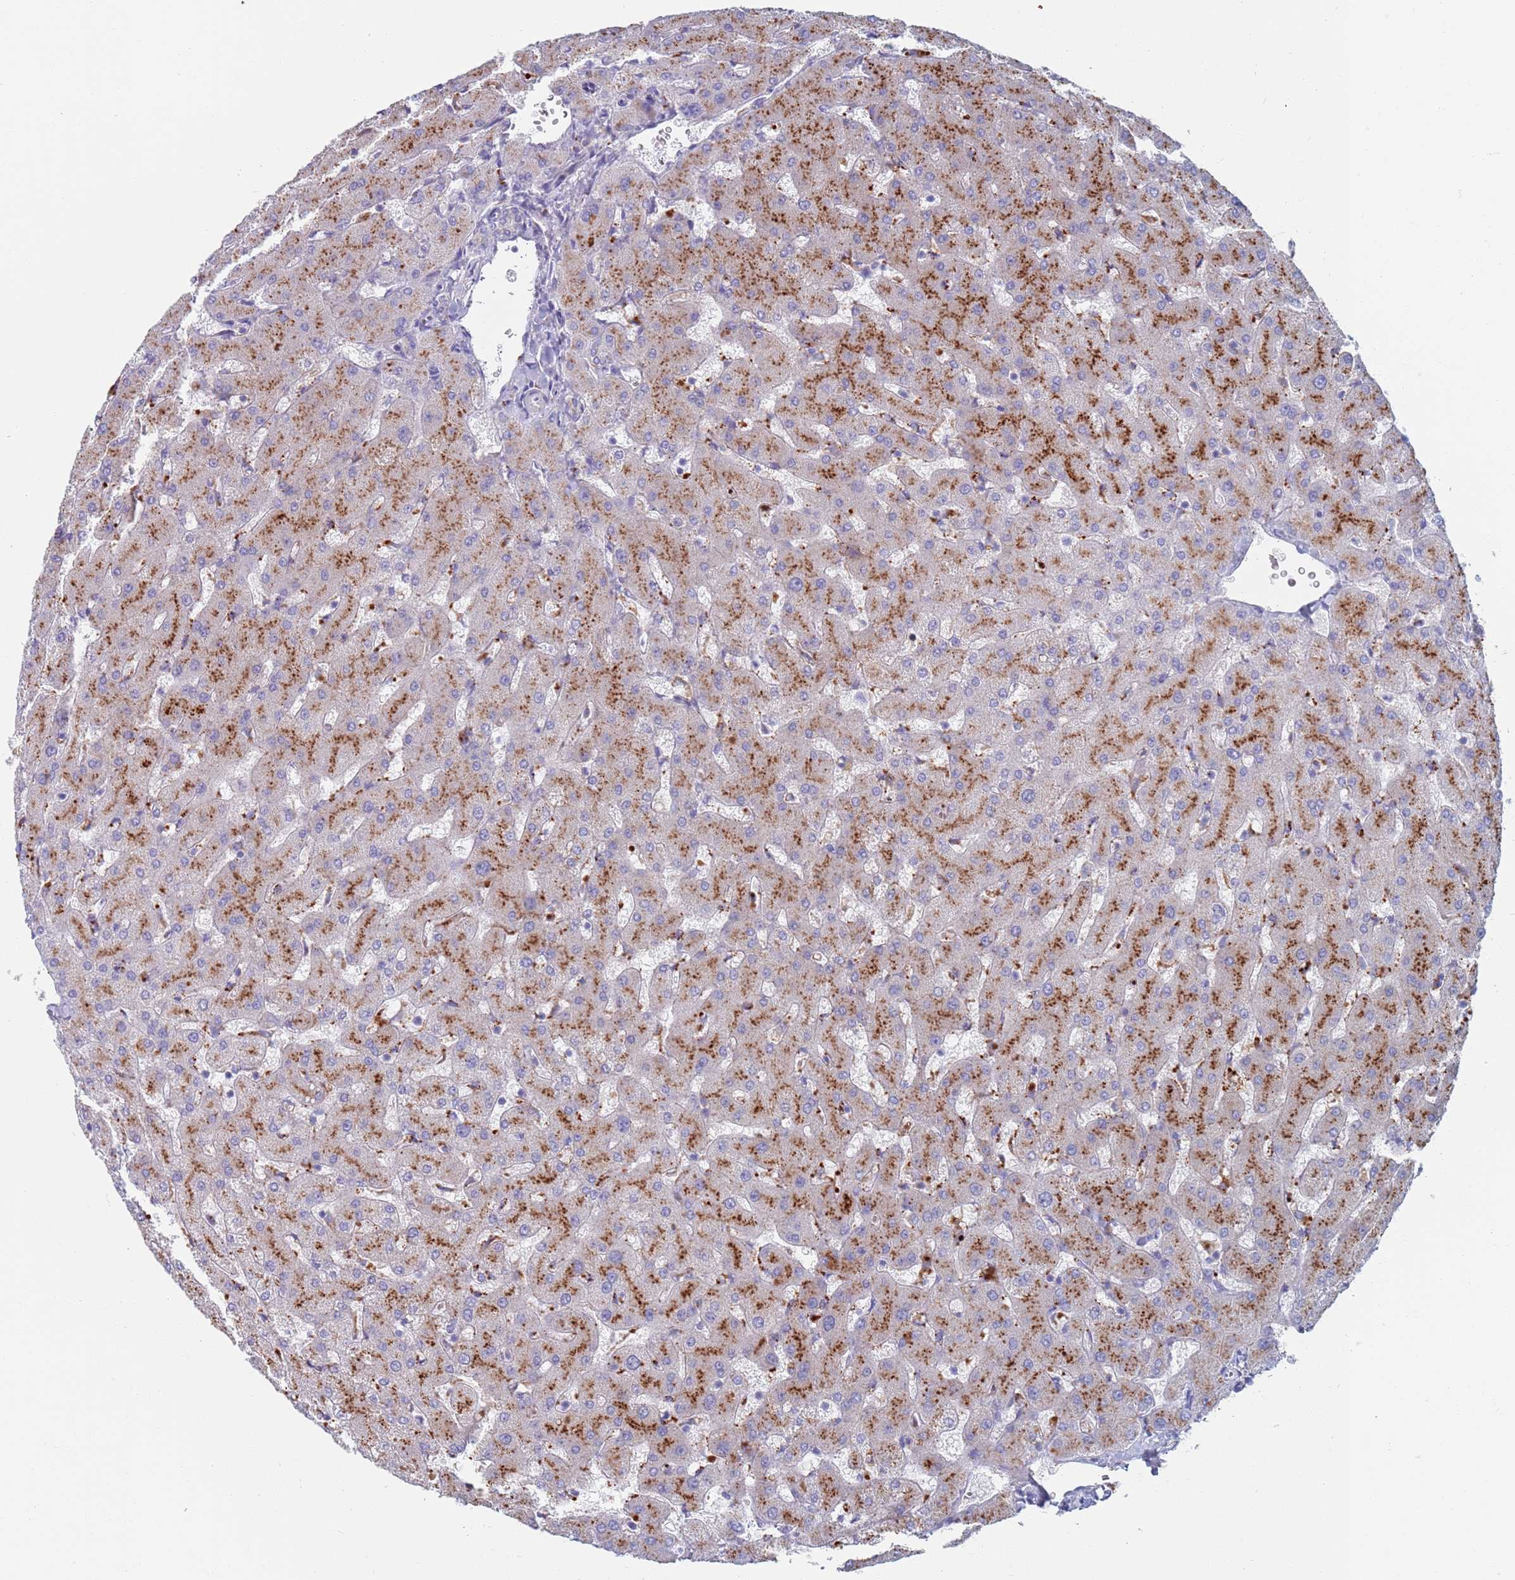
{"staining": {"intensity": "negative", "quantity": "none", "location": "none"}, "tissue": "liver", "cell_type": "Cholangiocytes", "image_type": "normal", "snomed": [{"axis": "morphology", "description": "Normal tissue, NOS"}, {"axis": "topography", "description": "Liver"}], "caption": "This photomicrograph is of normal liver stained with immunohistochemistry to label a protein in brown with the nuclei are counter-stained blue. There is no staining in cholangiocytes.", "gene": "FUCA1", "patient": {"sex": "female", "age": 63}}